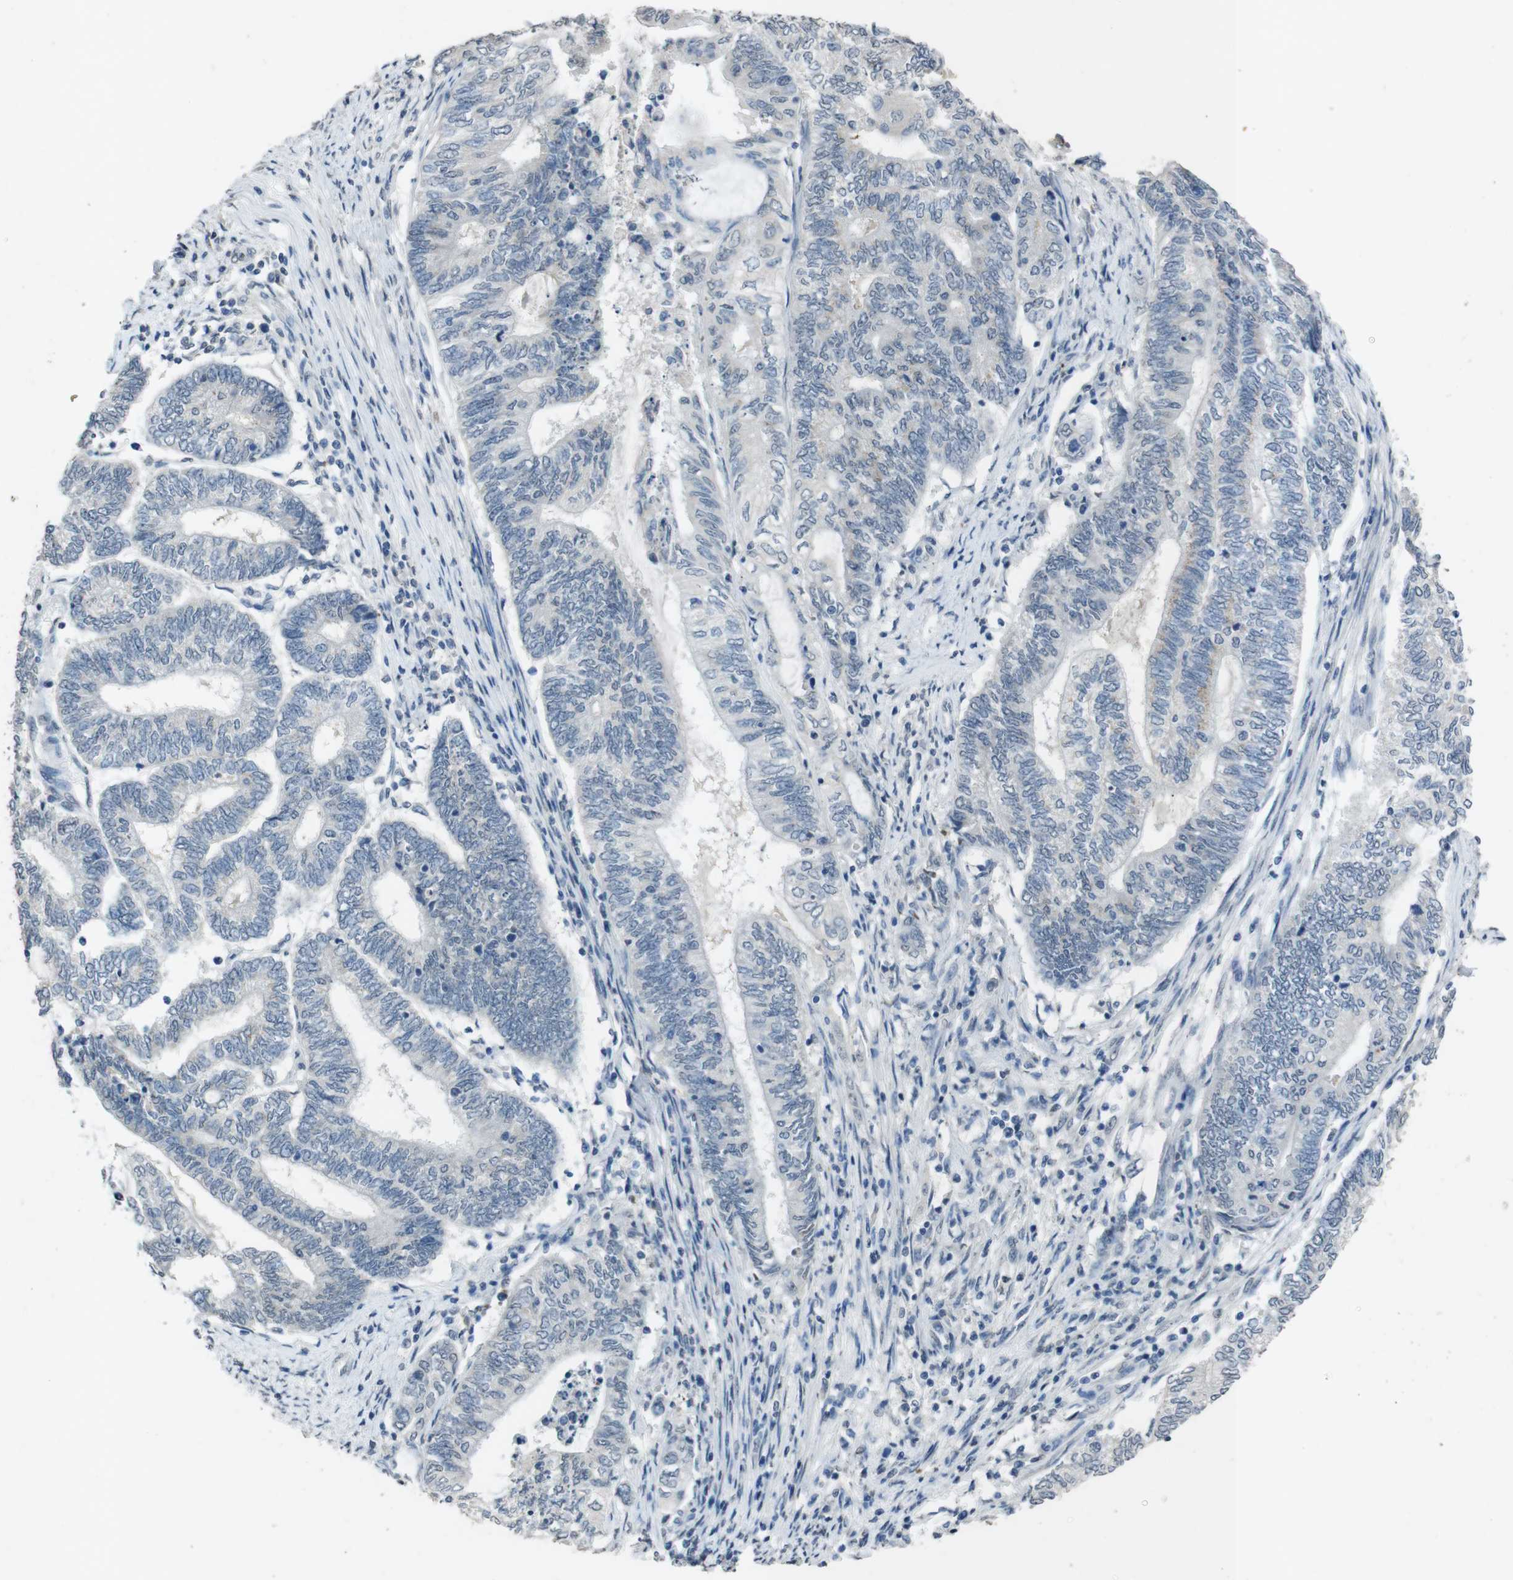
{"staining": {"intensity": "negative", "quantity": "none", "location": "none"}, "tissue": "endometrial cancer", "cell_type": "Tumor cells", "image_type": "cancer", "snomed": [{"axis": "morphology", "description": "Adenocarcinoma, NOS"}, {"axis": "topography", "description": "Uterus"}, {"axis": "topography", "description": "Endometrium"}], "caption": "The photomicrograph exhibits no staining of tumor cells in endometrial cancer.", "gene": "STBD1", "patient": {"sex": "female", "age": 70}}